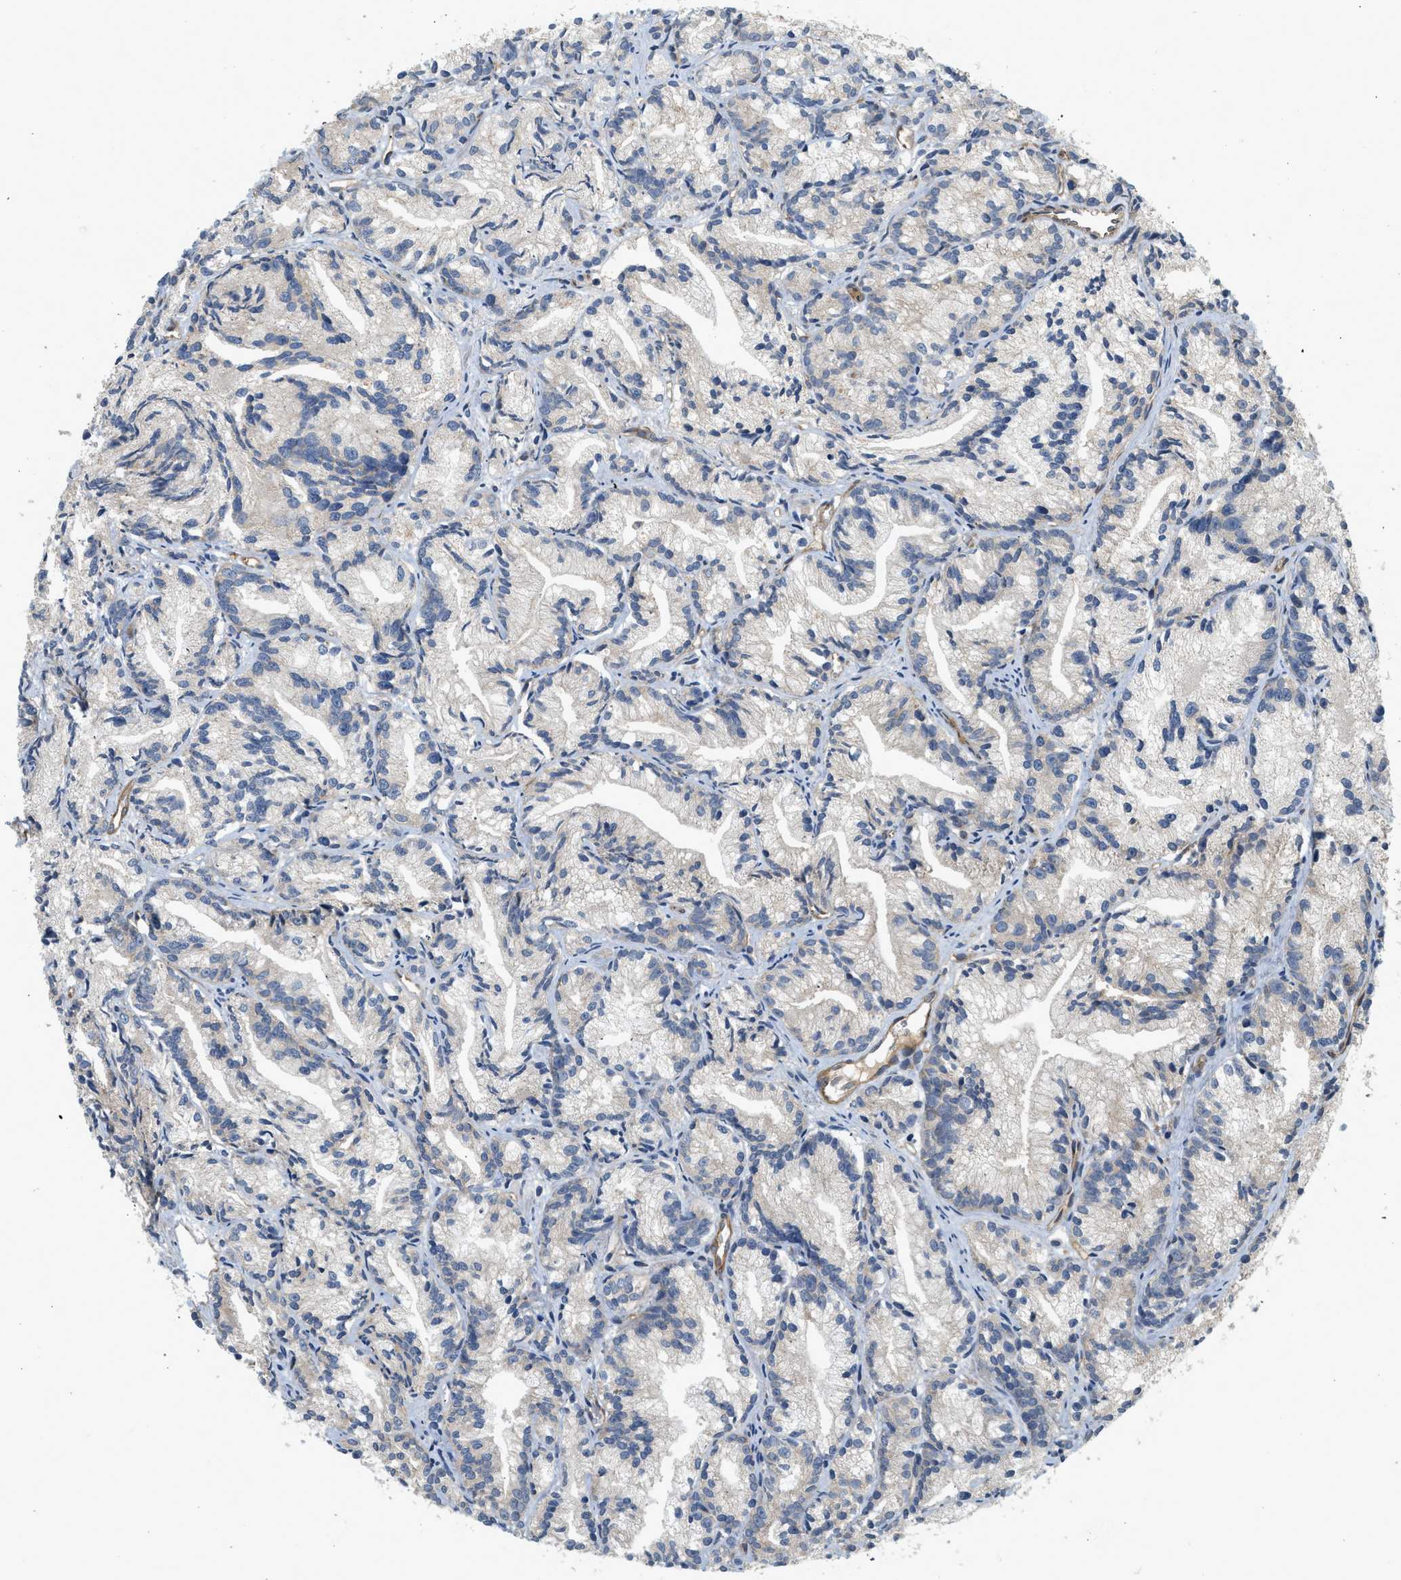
{"staining": {"intensity": "negative", "quantity": "none", "location": "none"}, "tissue": "prostate cancer", "cell_type": "Tumor cells", "image_type": "cancer", "snomed": [{"axis": "morphology", "description": "Adenocarcinoma, Low grade"}, {"axis": "topography", "description": "Prostate"}], "caption": "This is an immunohistochemistry (IHC) image of human prostate cancer (adenocarcinoma (low-grade)). There is no positivity in tumor cells.", "gene": "HIP1", "patient": {"sex": "male", "age": 89}}